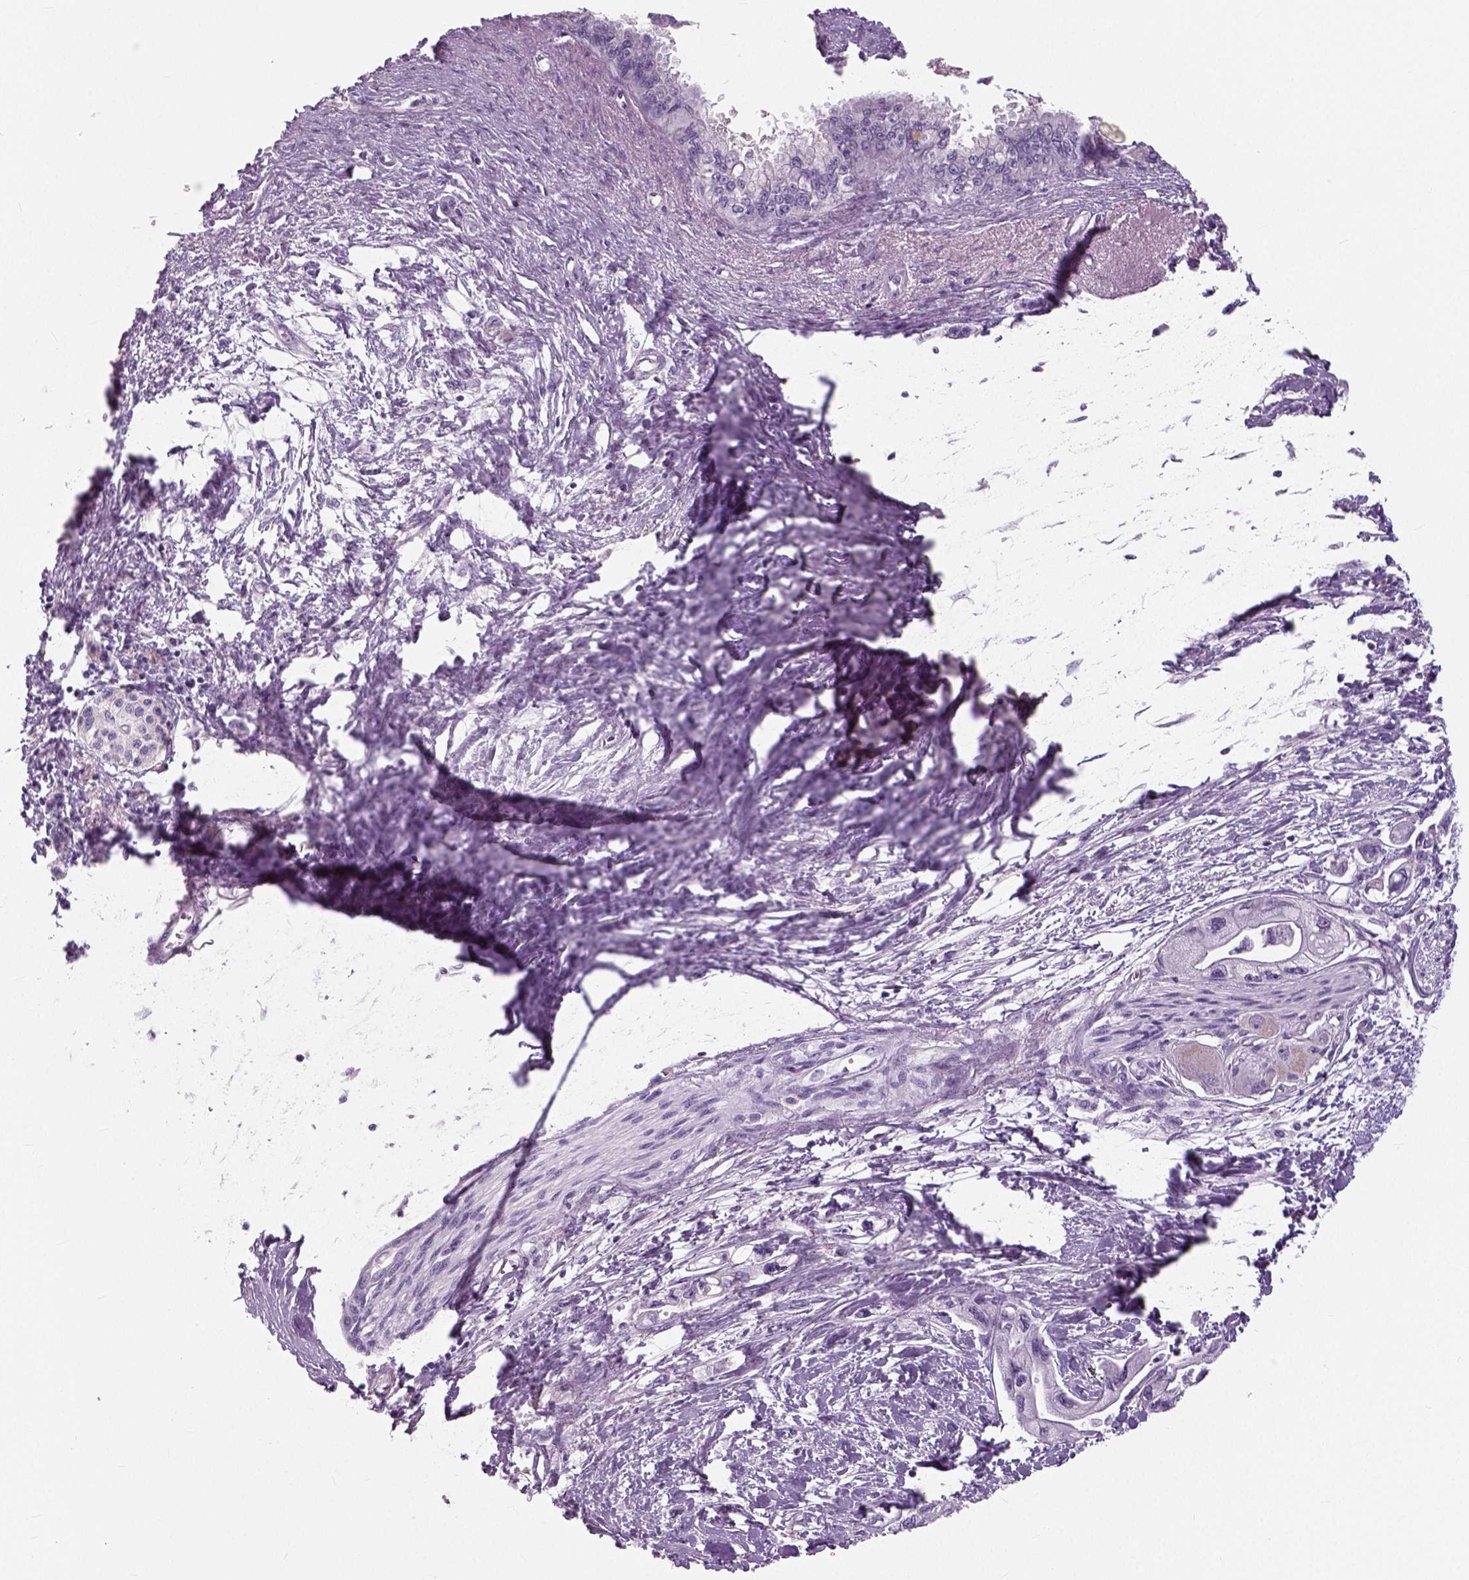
{"staining": {"intensity": "negative", "quantity": "none", "location": "none"}, "tissue": "pancreatic cancer", "cell_type": "Tumor cells", "image_type": "cancer", "snomed": [{"axis": "morphology", "description": "Adenocarcinoma, NOS"}, {"axis": "topography", "description": "Pancreas"}], "caption": "This is an IHC photomicrograph of adenocarcinoma (pancreatic). There is no positivity in tumor cells.", "gene": "NECAB1", "patient": {"sex": "male", "age": 61}}